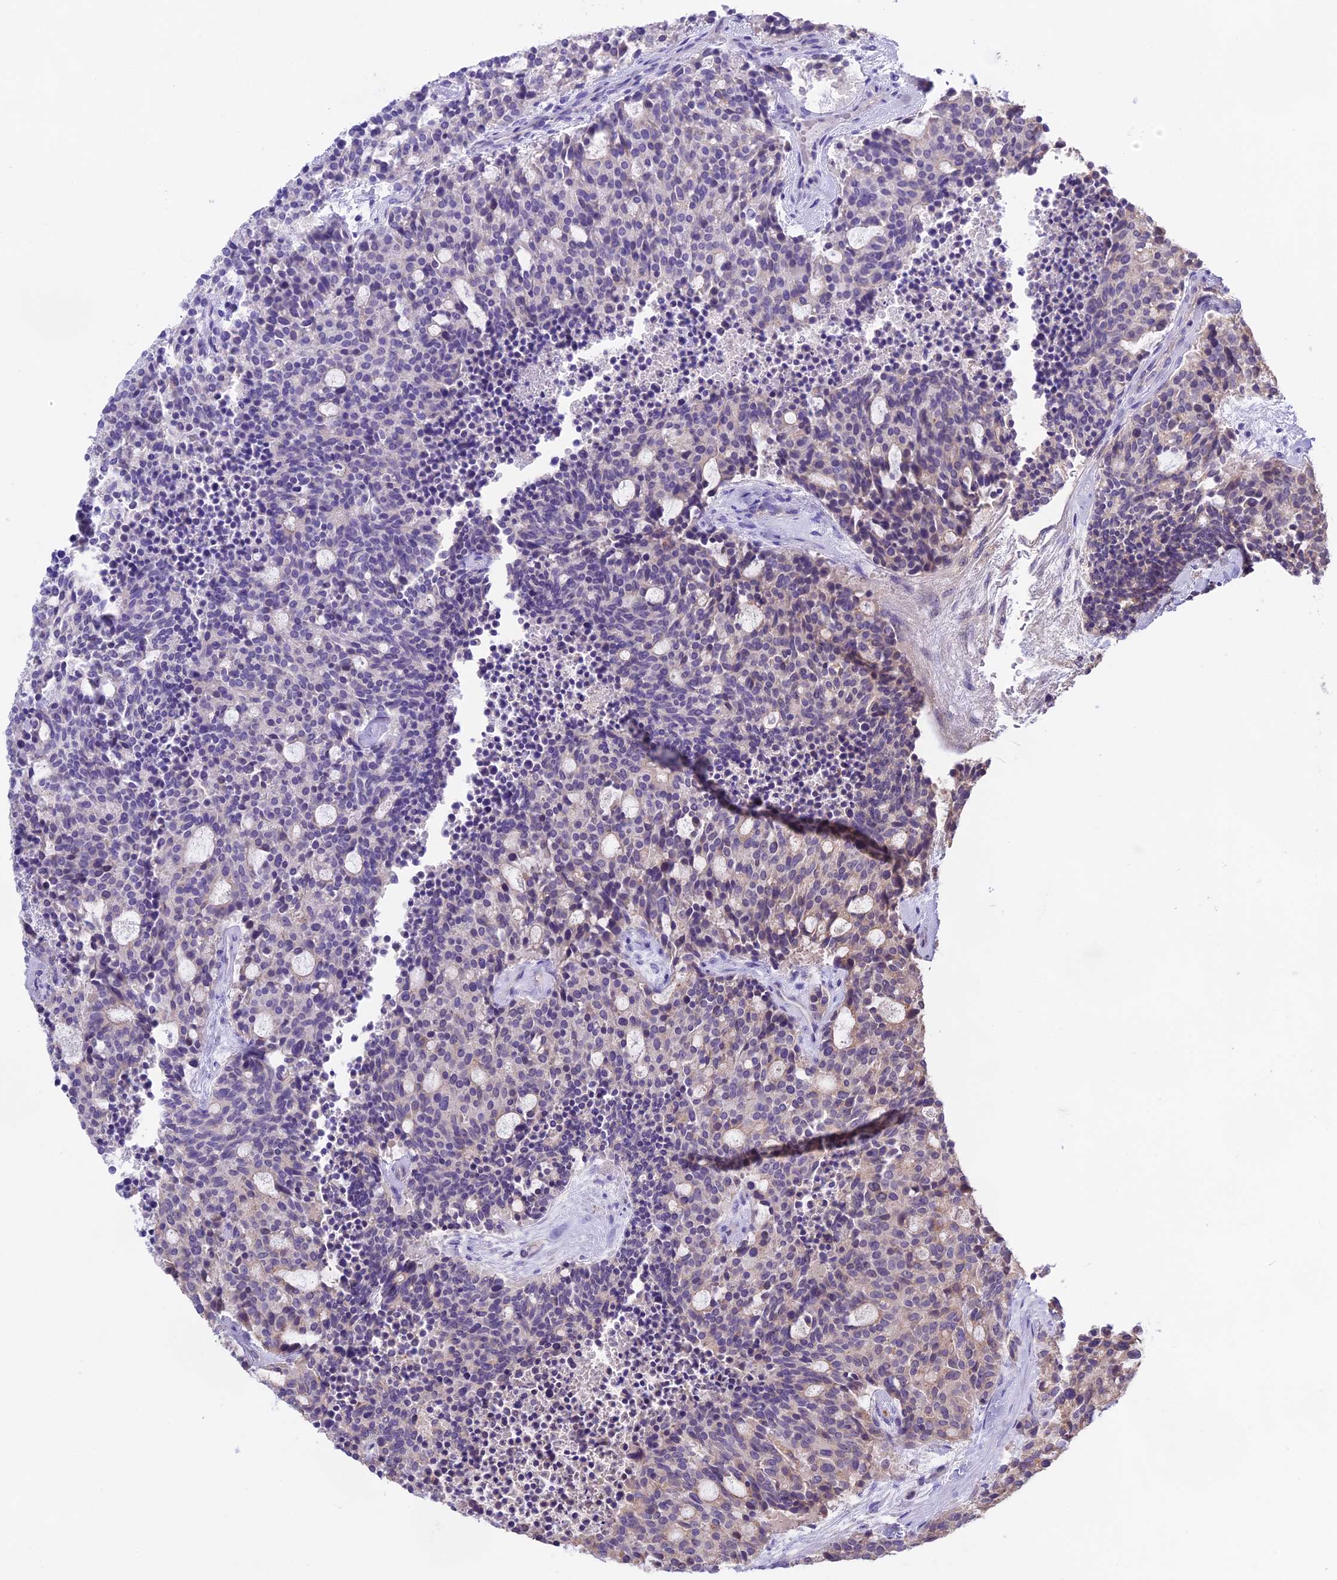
{"staining": {"intensity": "negative", "quantity": "none", "location": "none"}, "tissue": "carcinoid", "cell_type": "Tumor cells", "image_type": "cancer", "snomed": [{"axis": "morphology", "description": "Carcinoid, malignant, NOS"}, {"axis": "topography", "description": "Pancreas"}], "caption": "Malignant carcinoid was stained to show a protein in brown. There is no significant positivity in tumor cells.", "gene": "NUDT8", "patient": {"sex": "female", "age": 54}}